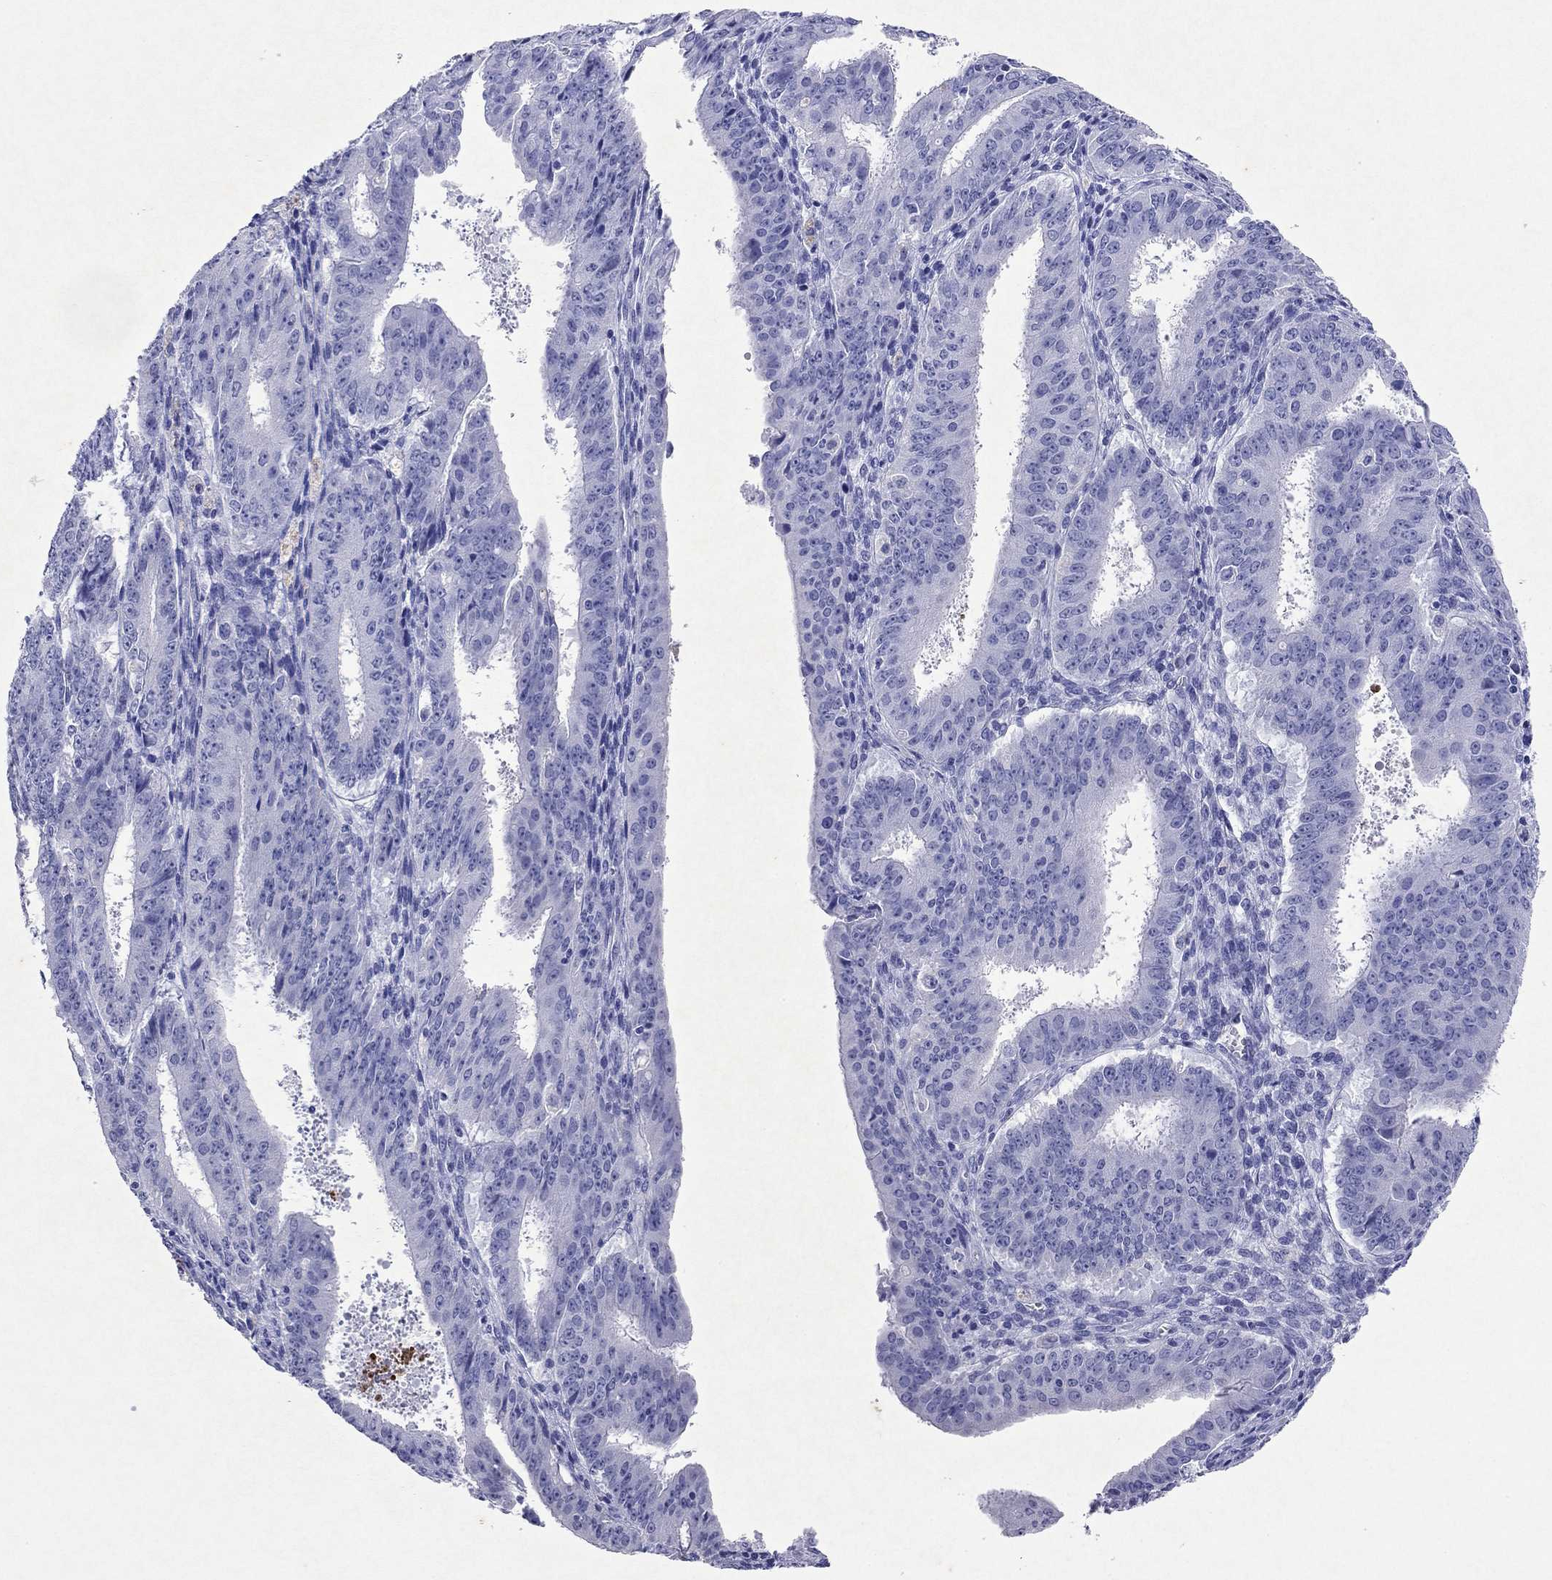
{"staining": {"intensity": "negative", "quantity": "none", "location": "none"}, "tissue": "ovarian cancer", "cell_type": "Tumor cells", "image_type": "cancer", "snomed": [{"axis": "morphology", "description": "Carcinoma, endometroid"}, {"axis": "topography", "description": "Ovary"}], "caption": "Histopathology image shows no protein expression in tumor cells of ovarian cancer (endometroid carcinoma) tissue.", "gene": "ARMC12", "patient": {"sex": "female", "age": 42}}